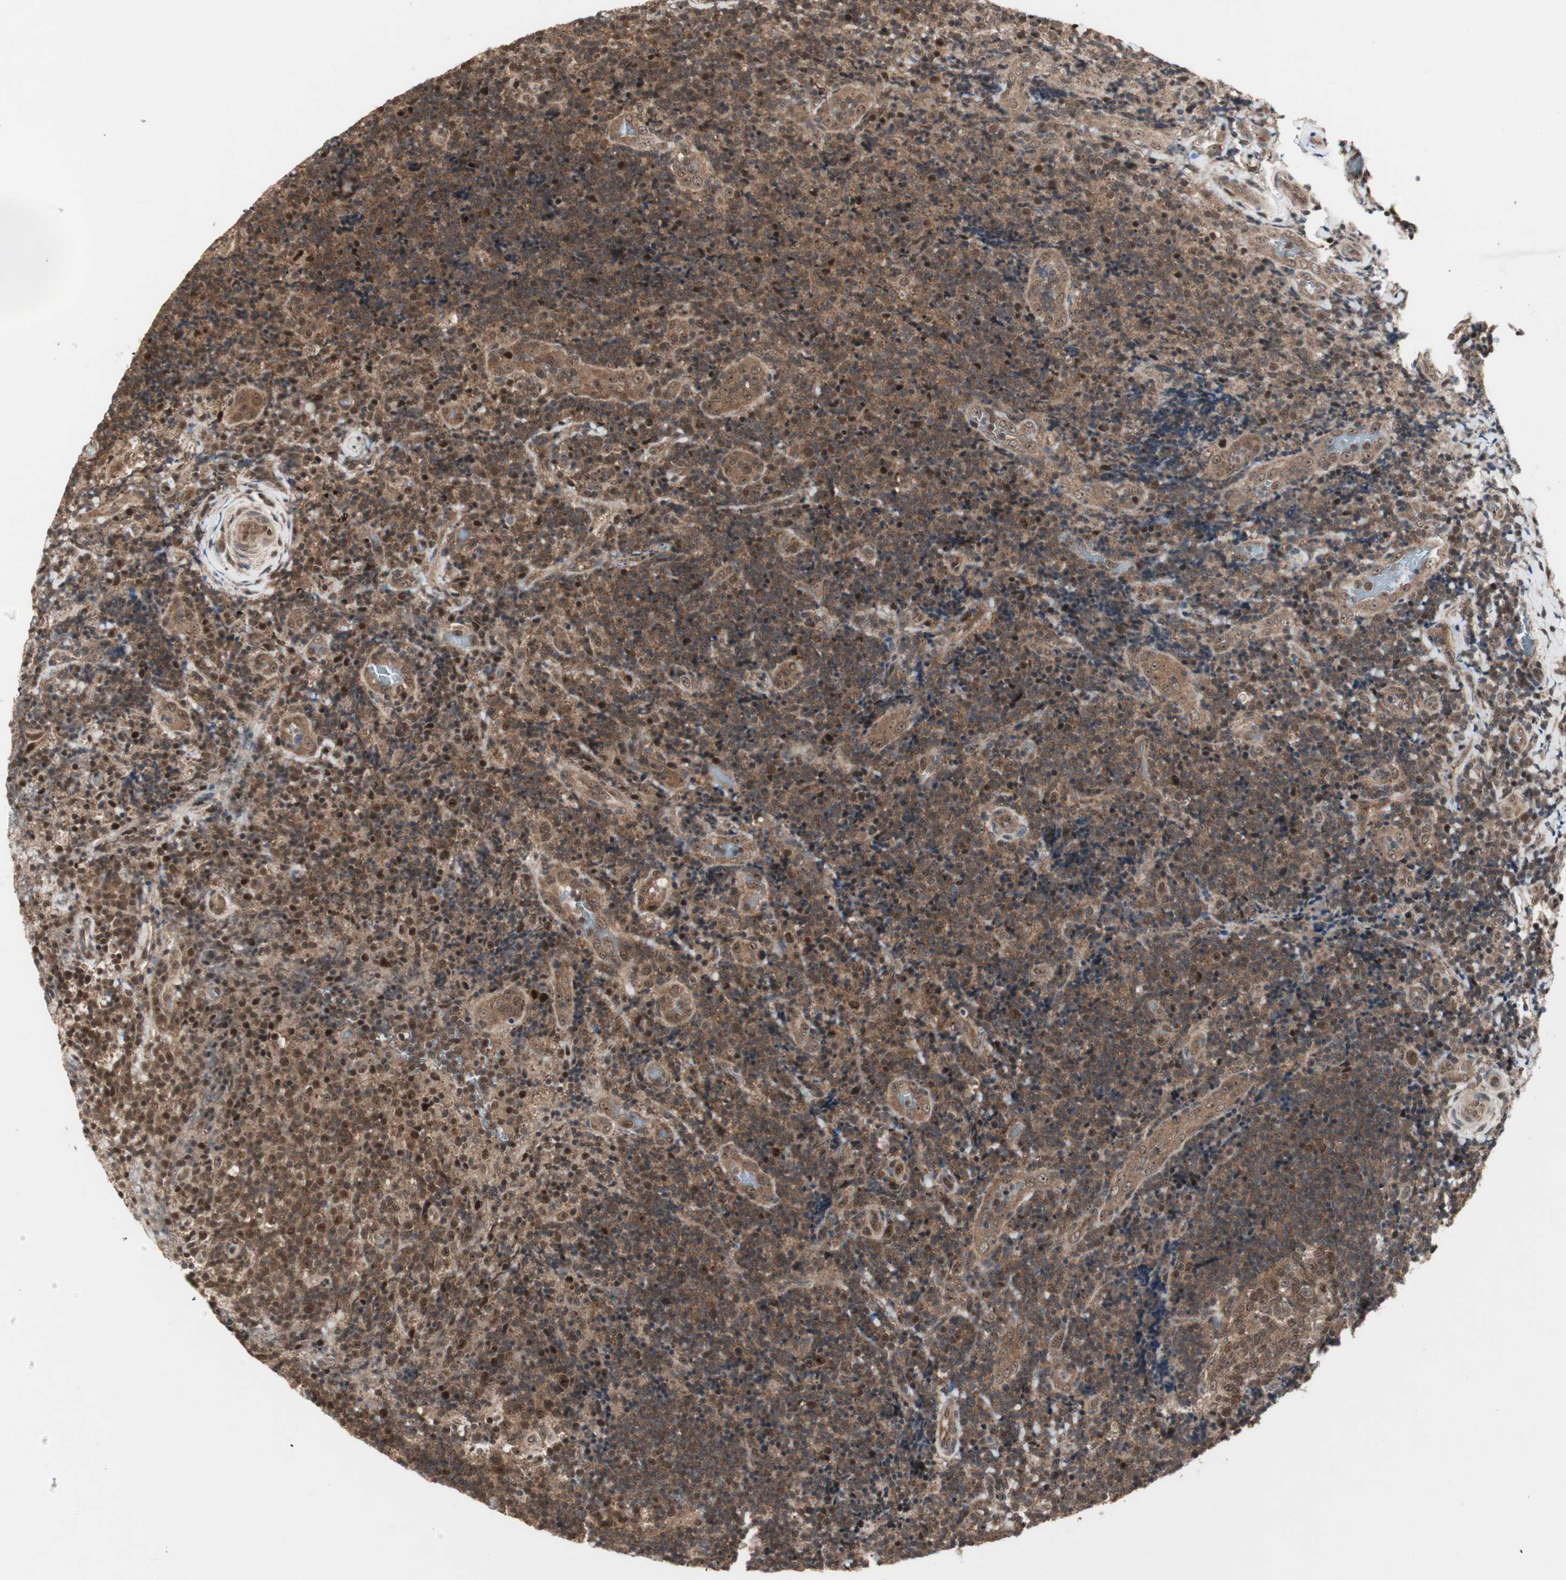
{"staining": {"intensity": "moderate", "quantity": ">75%", "location": "cytoplasmic/membranous,nuclear"}, "tissue": "lymphoma", "cell_type": "Tumor cells", "image_type": "cancer", "snomed": [{"axis": "morphology", "description": "Malignant lymphoma, non-Hodgkin's type, High grade"}, {"axis": "topography", "description": "Tonsil"}], "caption": "The photomicrograph shows immunohistochemical staining of malignant lymphoma, non-Hodgkin's type (high-grade). There is moderate cytoplasmic/membranous and nuclear staining is appreciated in approximately >75% of tumor cells.", "gene": "CSNK2B", "patient": {"sex": "female", "age": 36}}